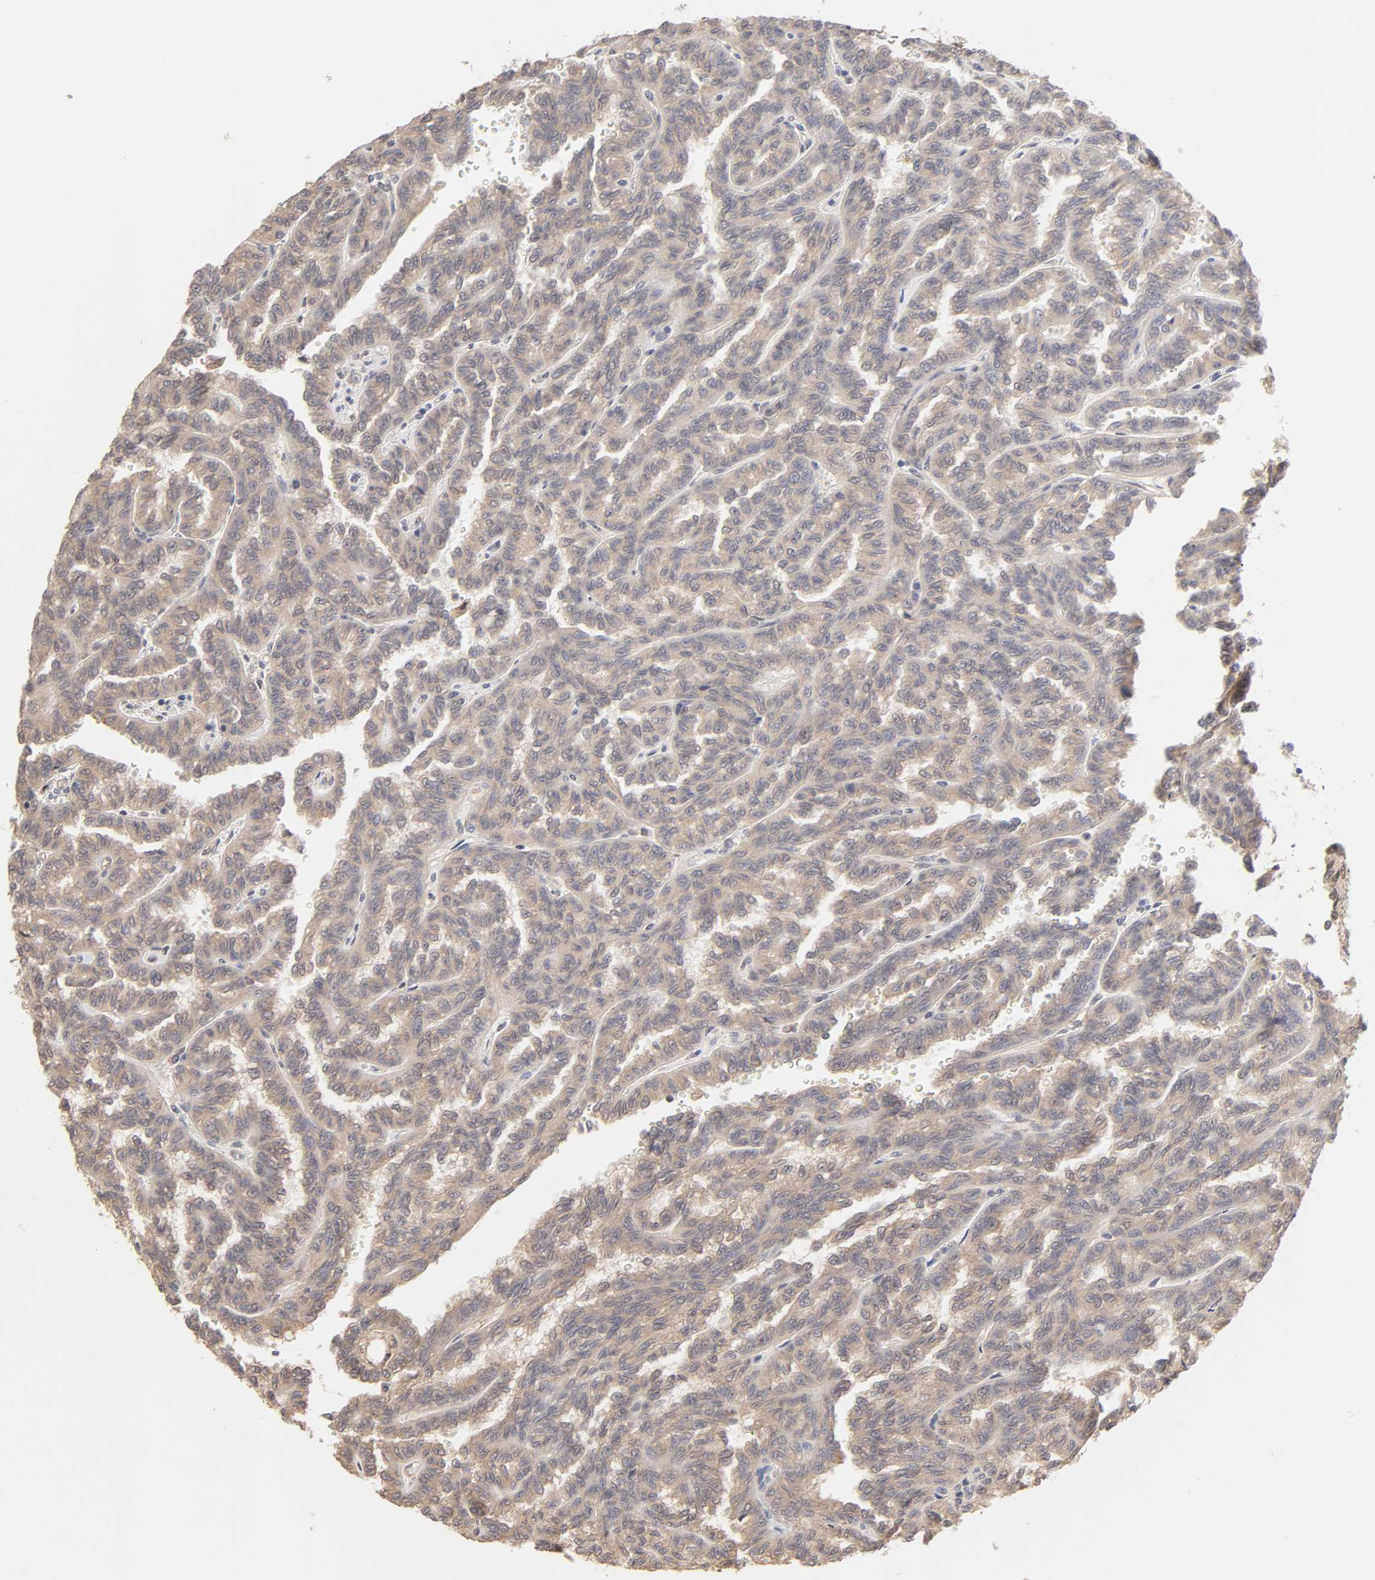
{"staining": {"intensity": "weak", "quantity": "25%-75%", "location": "cytoplasmic/membranous"}, "tissue": "renal cancer", "cell_type": "Tumor cells", "image_type": "cancer", "snomed": [{"axis": "morphology", "description": "Inflammation, NOS"}, {"axis": "morphology", "description": "Adenocarcinoma, NOS"}, {"axis": "topography", "description": "Kidney"}], "caption": "The photomicrograph exhibits a brown stain indicating the presence of a protein in the cytoplasmic/membranous of tumor cells in renal adenocarcinoma.", "gene": "MAPK1", "patient": {"sex": "male", "age": 68}}